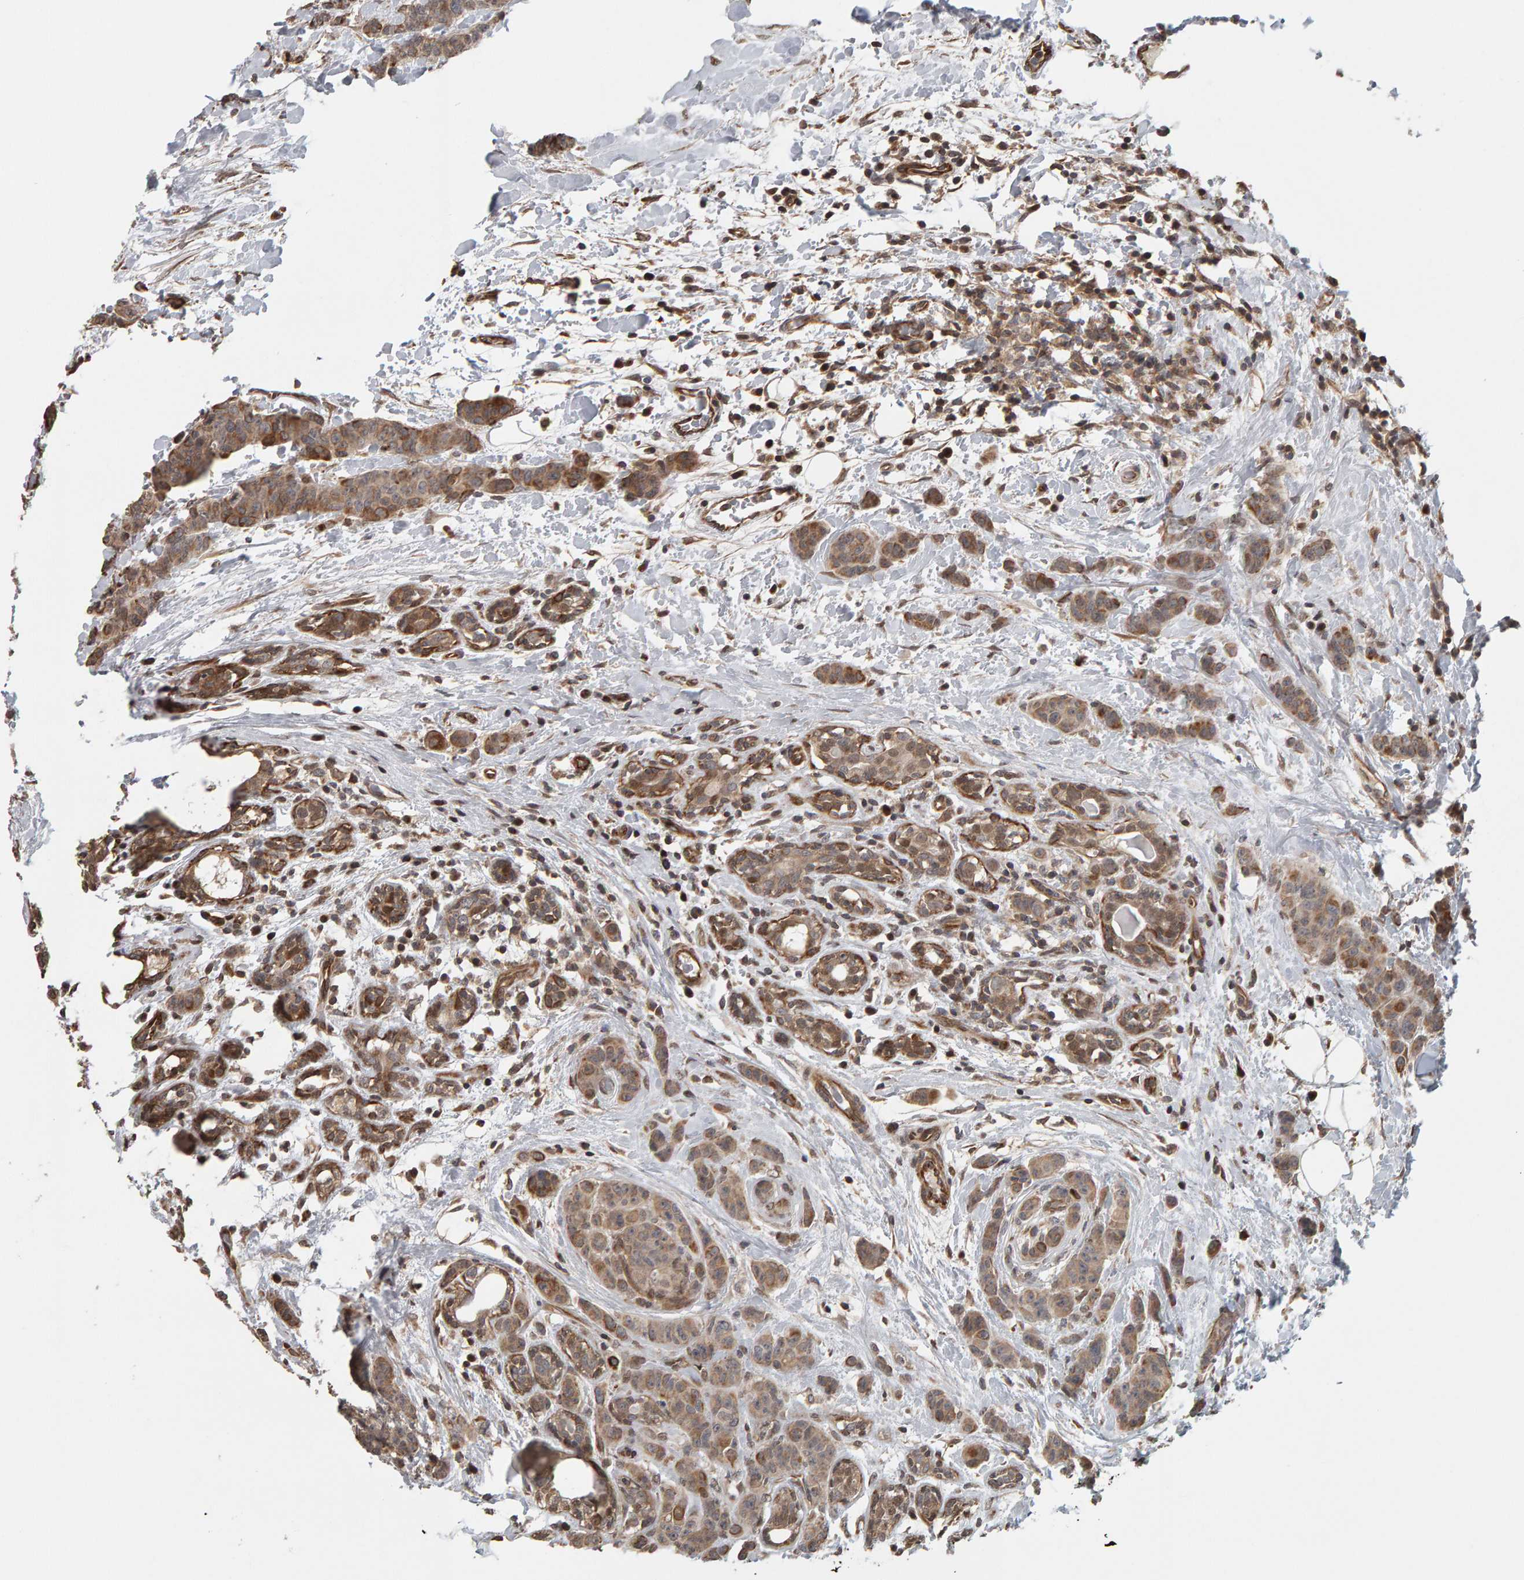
{"staining": {"intensity": "weak", "quantity": ">75%", "location": "cytoplasmic/membranous"}, "tissue": "breast cancer", "cell_type": "Tumor cells", "image_type": "cancer", "snomed": [{"axis": "morphology", "description": "Normal tissue, NOS"}, {"axis": "morphology", "description": "Duct carcinoma"}, {"axis": "topography", "description": "Breast"}], "caption": "DAB immunohistochemical staining of human breast cancer (invasive ductal carcinoma) demonstrates weak cytoplasmic/membranous protein staining in about >75% of tumor cells.", "gene": "TEFM", "patient": {"sex": "female", "age": 40}}